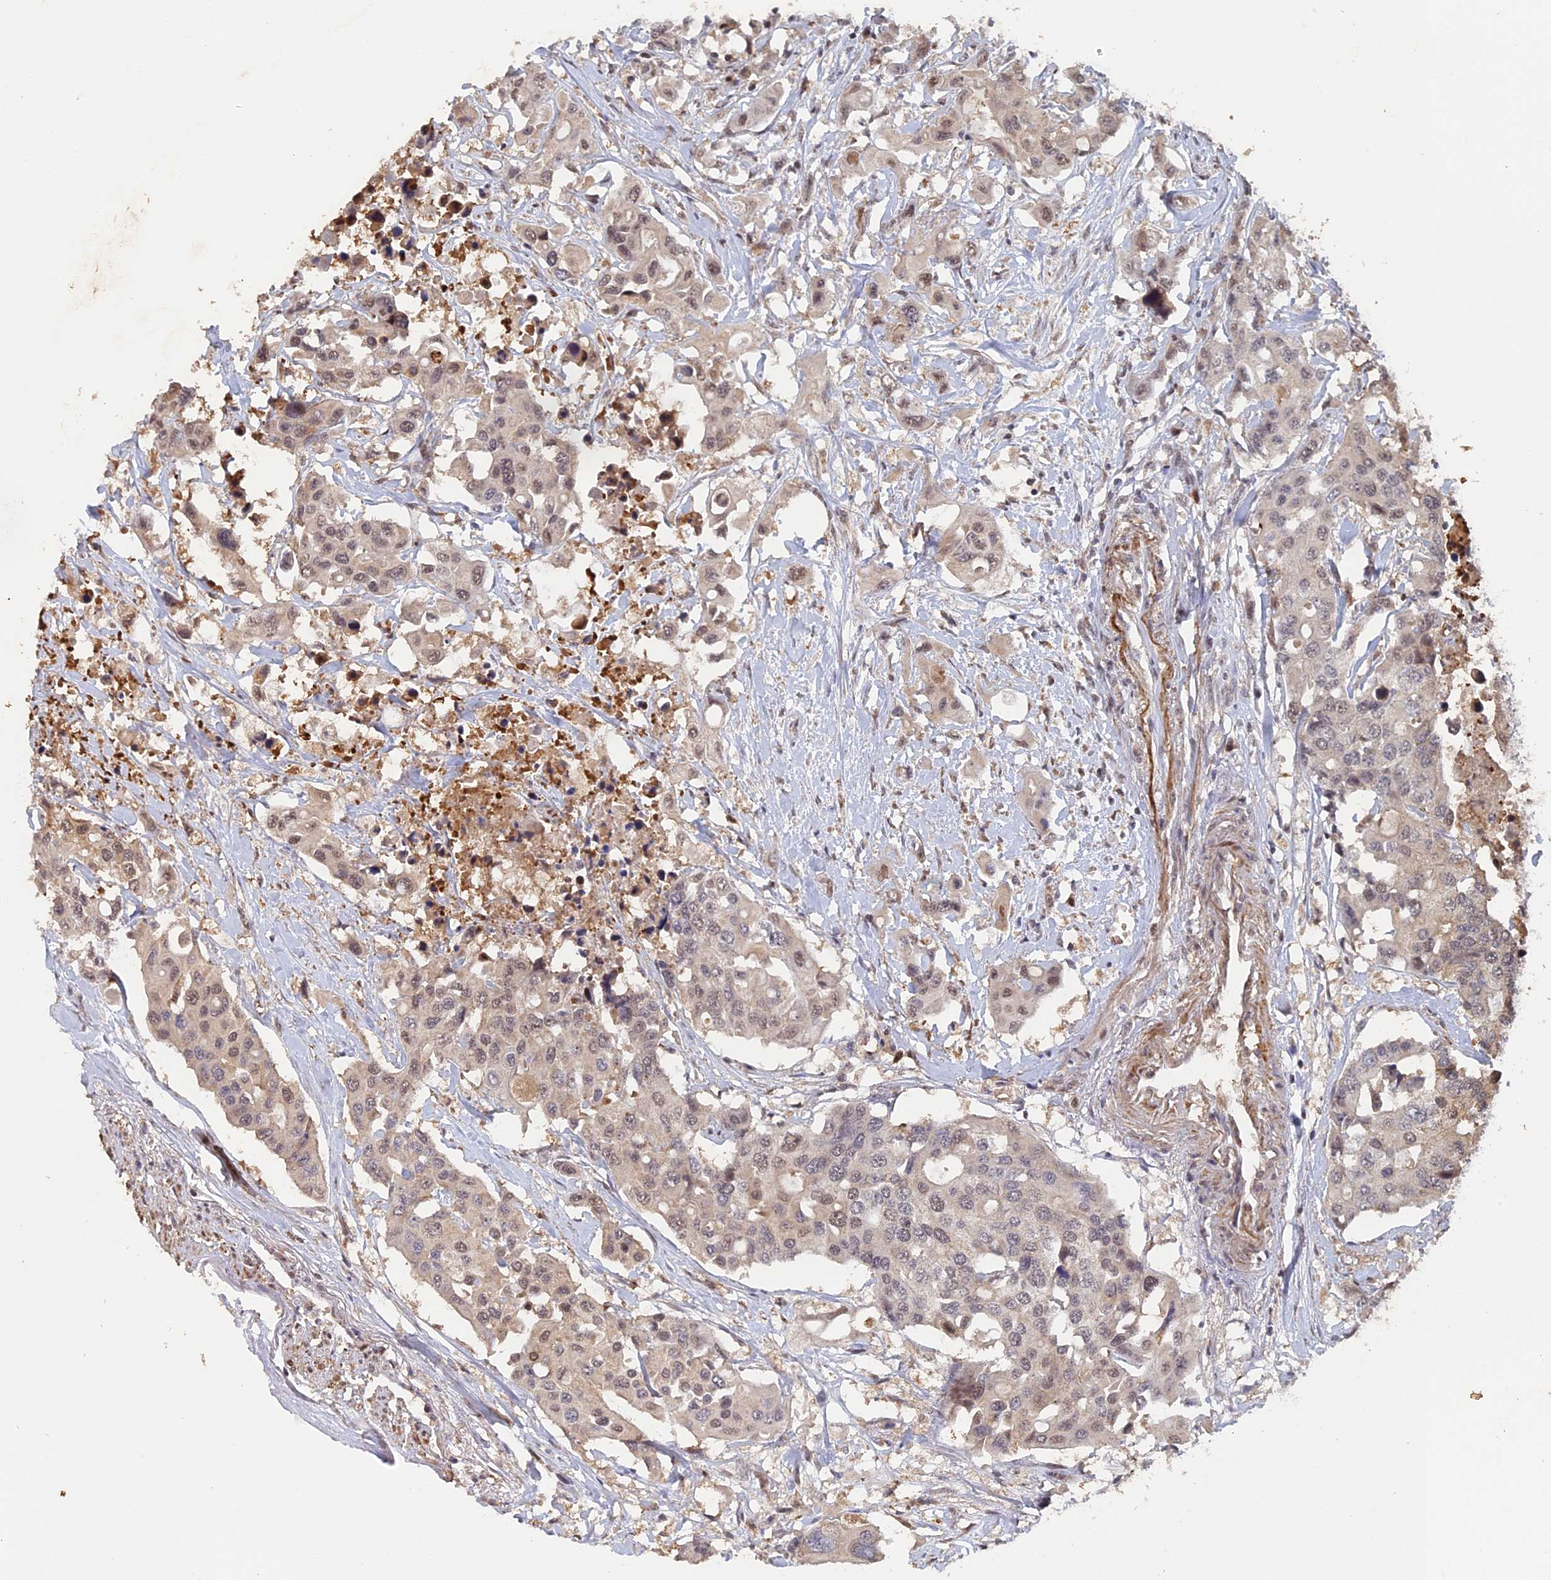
{"staining": {"intensity": "weak", "quantity": "25%-75%", "location": "nuclear"}, "tissue": "colorectal cancer", "cell_type": "Tumor cells", "image_type": "cancer", "snomed": [{"axis": "morphology", "description": "Adenocarcinoma, NOS"}, {"axis": "topography", "description": "Colon"}], "caption": "Protein expression analysis of human colorectal adenocarcinoma reveals weak nuclear staining in approximately 25%-75% of tumor cells. Ihc stains the protein of interest in brown and the nuclei are stained blue.", "gene": "FAM98C", "patient": {"sex": "male", "age": 77}}